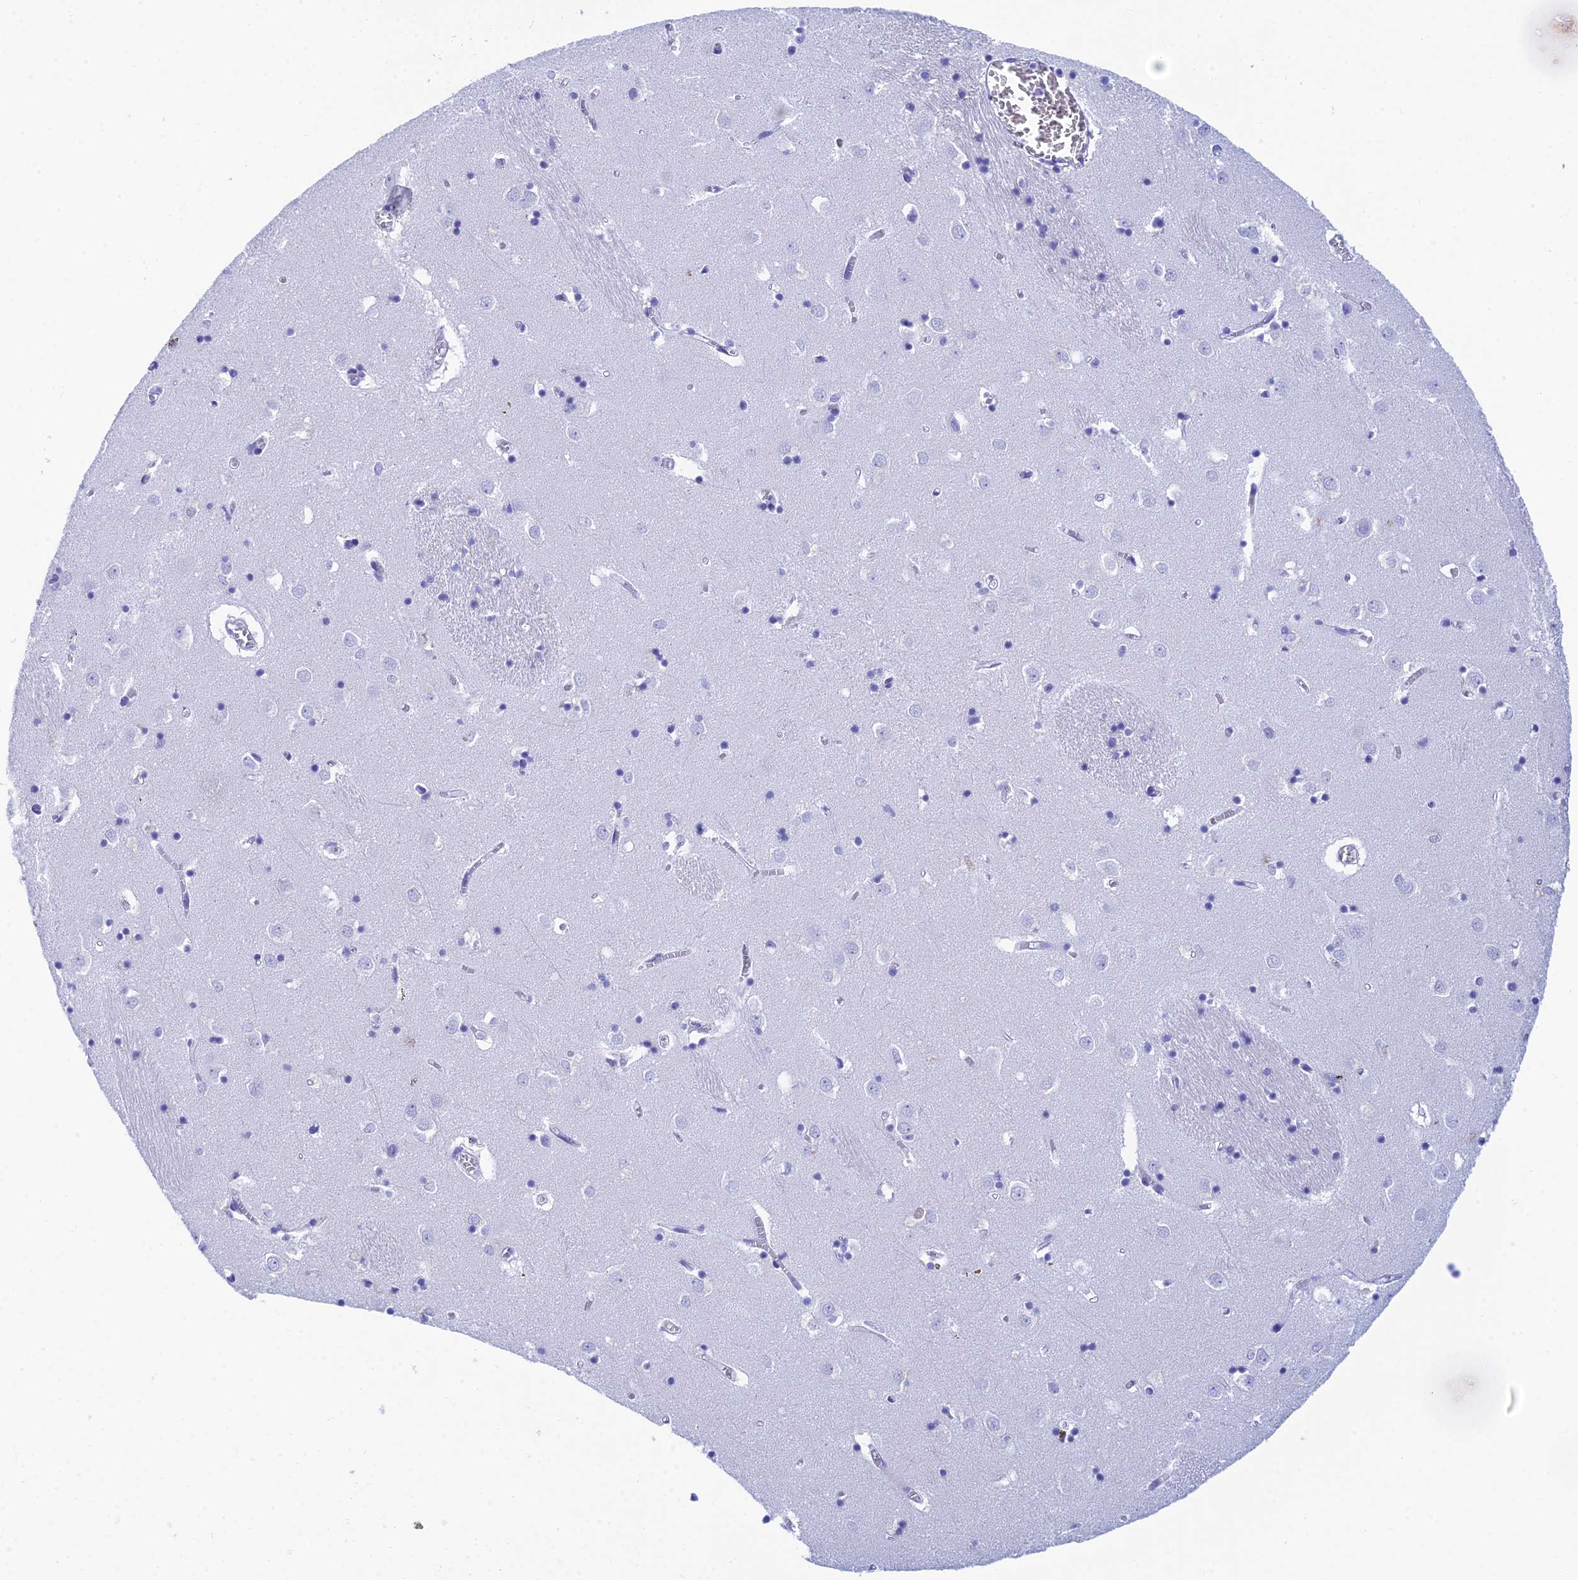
{"staining": {"intensity": "negative", "quantity": "none", "location": "none"}, "tissue": "caudate", "cell_type": "Glial cells", "image_type": "normal", "snomed": [{"axis": "morphology", "description": "Normal tissue, NOS"}, {"axis": "topography", "description": "Lateral ventricle wall"}], "caption": "Immunohistochemical staining of normal human caudate shows no significant positivity in glial cells.", "gene": "REG1A", "patient": {"sex": "male", "age": 70}}